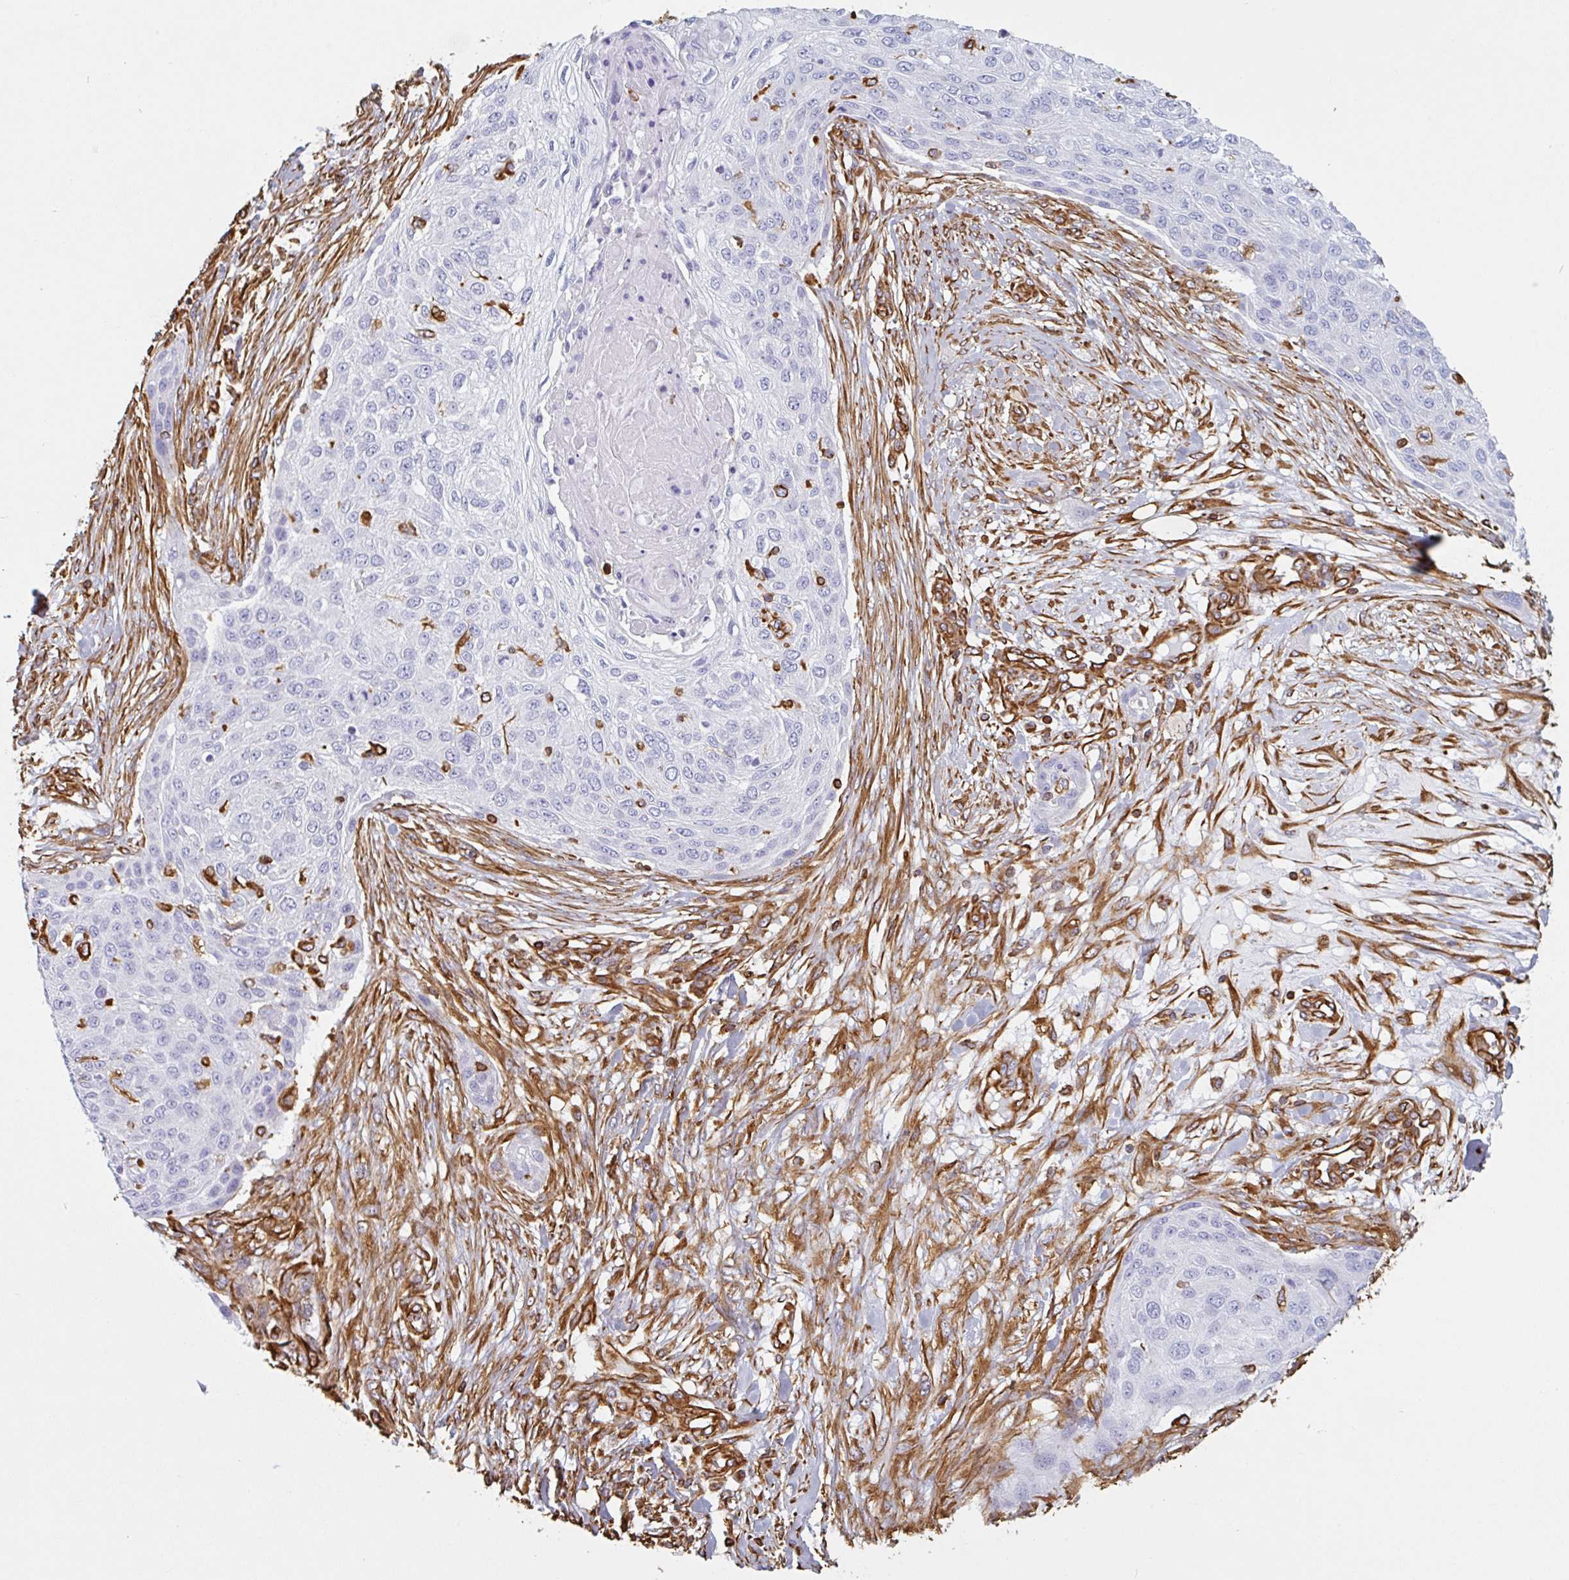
{"staining": {"intensity": "negative", "quantity": "none", "location": "none"}, "tissue": "skin cancer", "cell_type": "Tumor cells", "image_type": "cancer", "snomed": [{"axis": "morphology", "description": "Squamous cell carcinoma, NOS"}, {"axis": "topography", "description": "Skin"}], "caption": "IHC photomicrograph of neoplastic tissue: skin cancer stained with DAB exhibits no significant protein positivity in tumor cells.", "gene": "PPFIA1", "patient": {"sex": "female", "age": 87}}